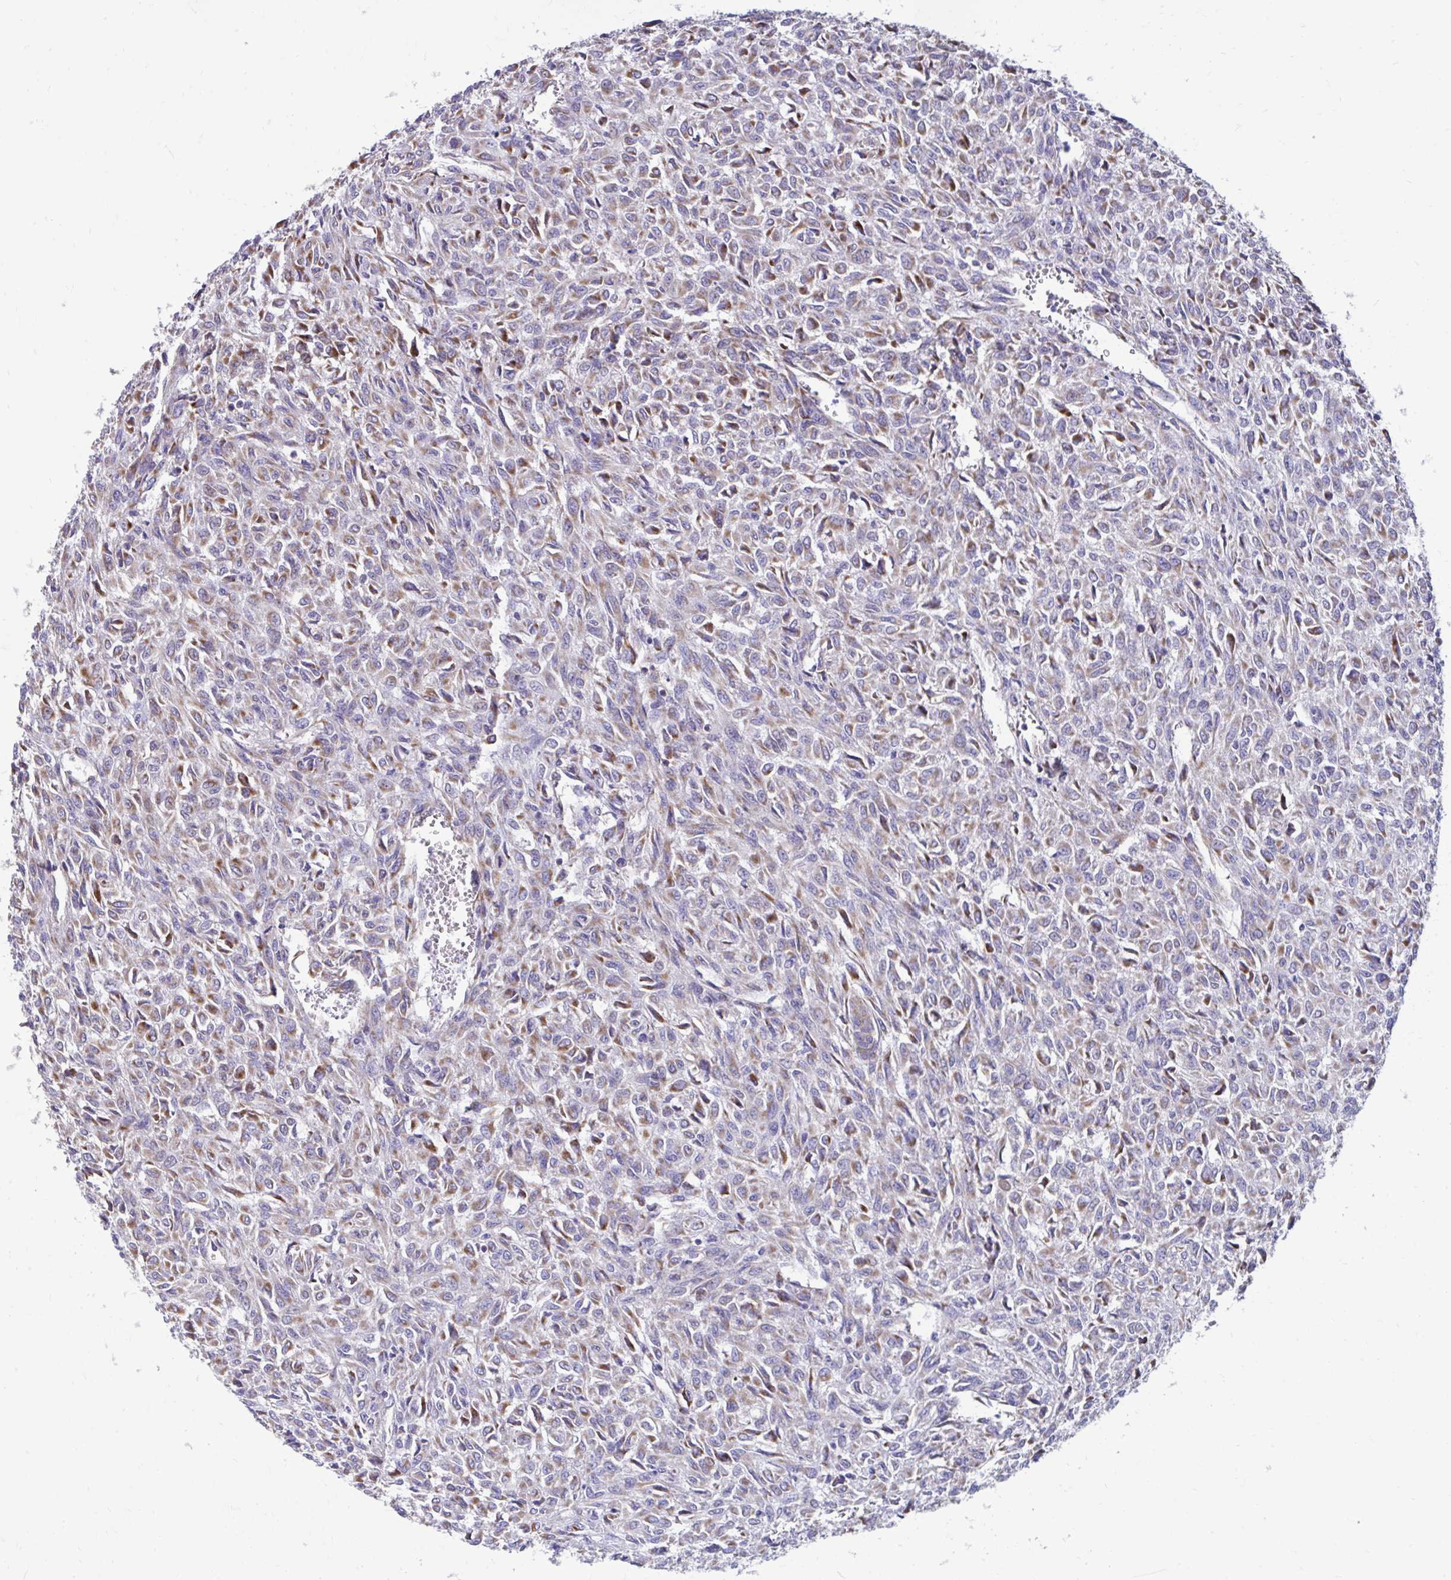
{"staining": {"intensity": "moderate", "quantity": "25%-75%", "location": "cytoplasmic/membranous"}, "tissue": "renal cancer", "cell_type": "Tumor cells", "image_type": "cancer", "snomed": [{"axis": "morphology", "description": "Adenocarcinoma, NOS"}, {"axis": "topography", "description": "Kidney"}], "caption": "A brown stain shows moderate cytoplasmic/membranous positivity of a protein in human adenocarcinoma (renal) tumor cells.", "gene": "LINGO4", "patient": {"sex": "male", "age": 58}}